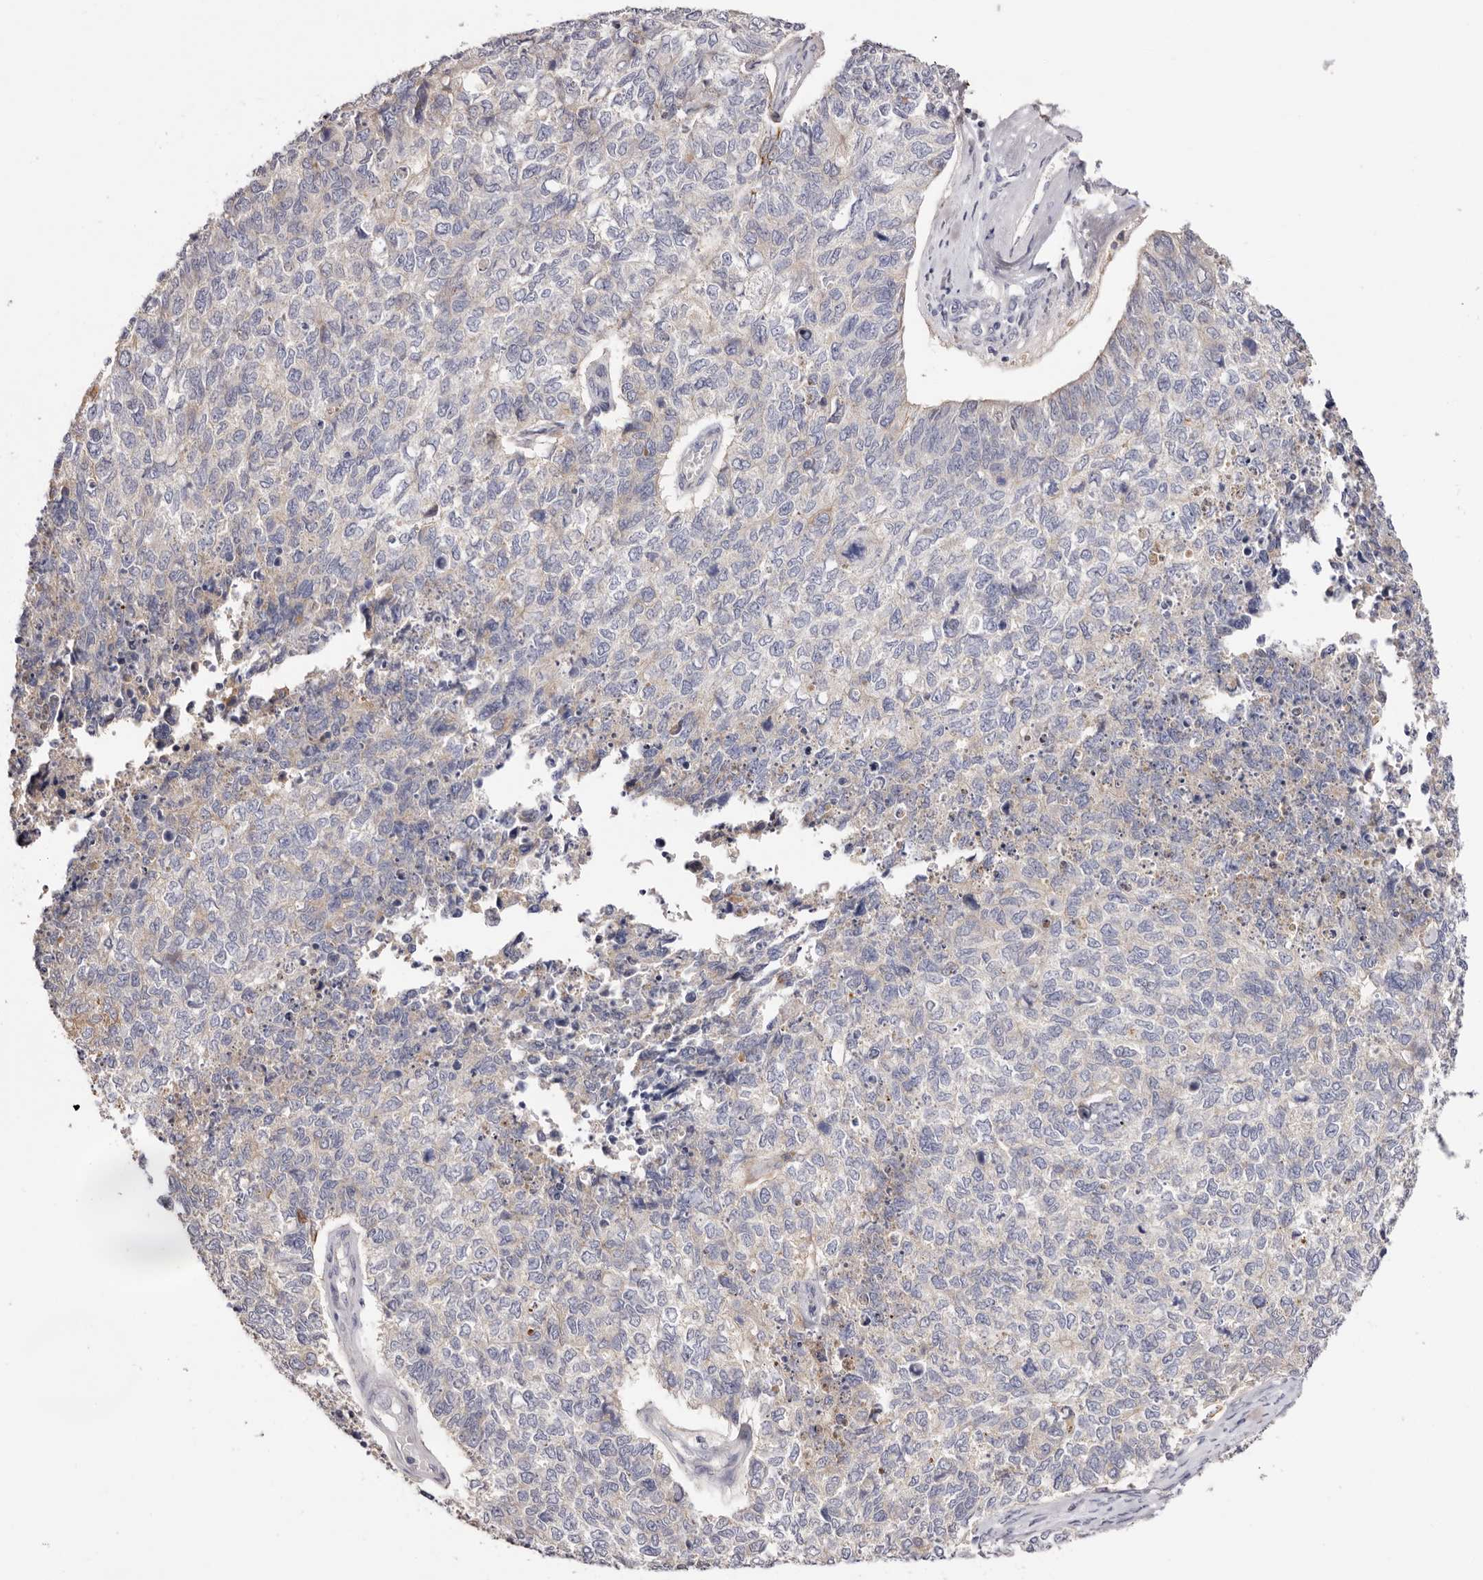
{"staining": {"intensity": "negative", "quantity": "none", "location": "none"}, "tissue": "cervical cancer", "cell_type": "Tumor cells", "image_type": "cancer", "snomed": [{"axis": "morphology", "description": "Squamous cell carcinoma, NOS"}, {"axis": "topography", "description": "Cervix"}], "caption": "Tumor cells are negative for protein expression in human squamous cell carcinoma (cervical).", "gene": "STK16", "patient": {"sex": "female", "age": 63}}